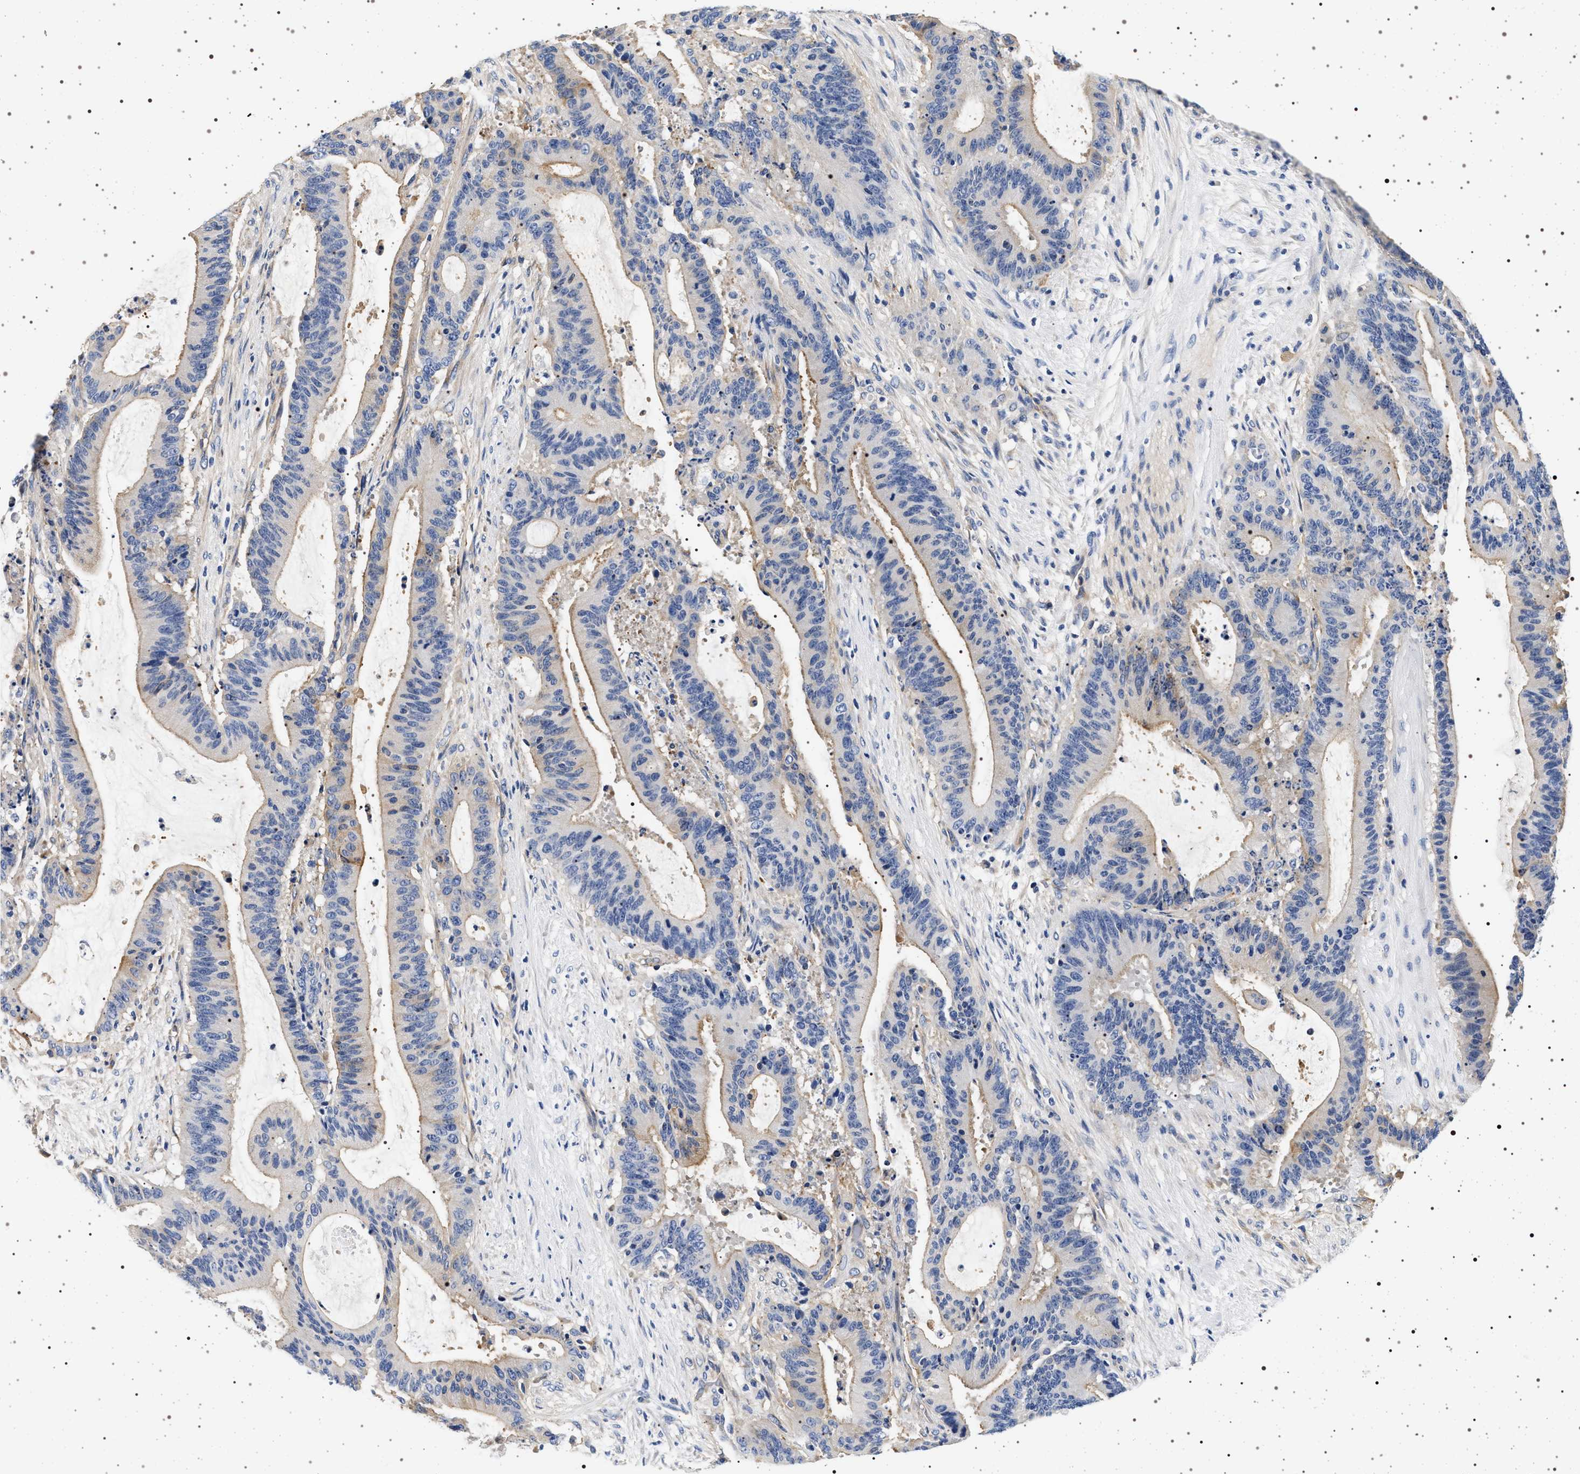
{"staining": {"intensity": "weak", "quantity": "25%-75%", "location": "cytoplasmic/membranous"}, "tissue": "liver cancer", "cell_type": "Tumor cells", "image_type": "cancer", "snomed": [{"axis": "morphology", "description": "Normal tissue, NOS"}, {"axis": "morphology", "description": "Cholangiocarcinoma"}, {"axis": "topography", "description": "Liver"}, {"axis": "topography", "description": "Peripheral nerve tissue"}], "caption": "Immunohistochemistry of liver cholangiocarcinoma shows low levels of weak cytoplasmic/membranous positivity in about 25%-75% of tumor cells.", "gene": "HSD17B1", "patient": {"sex": "female", "age": 73}}